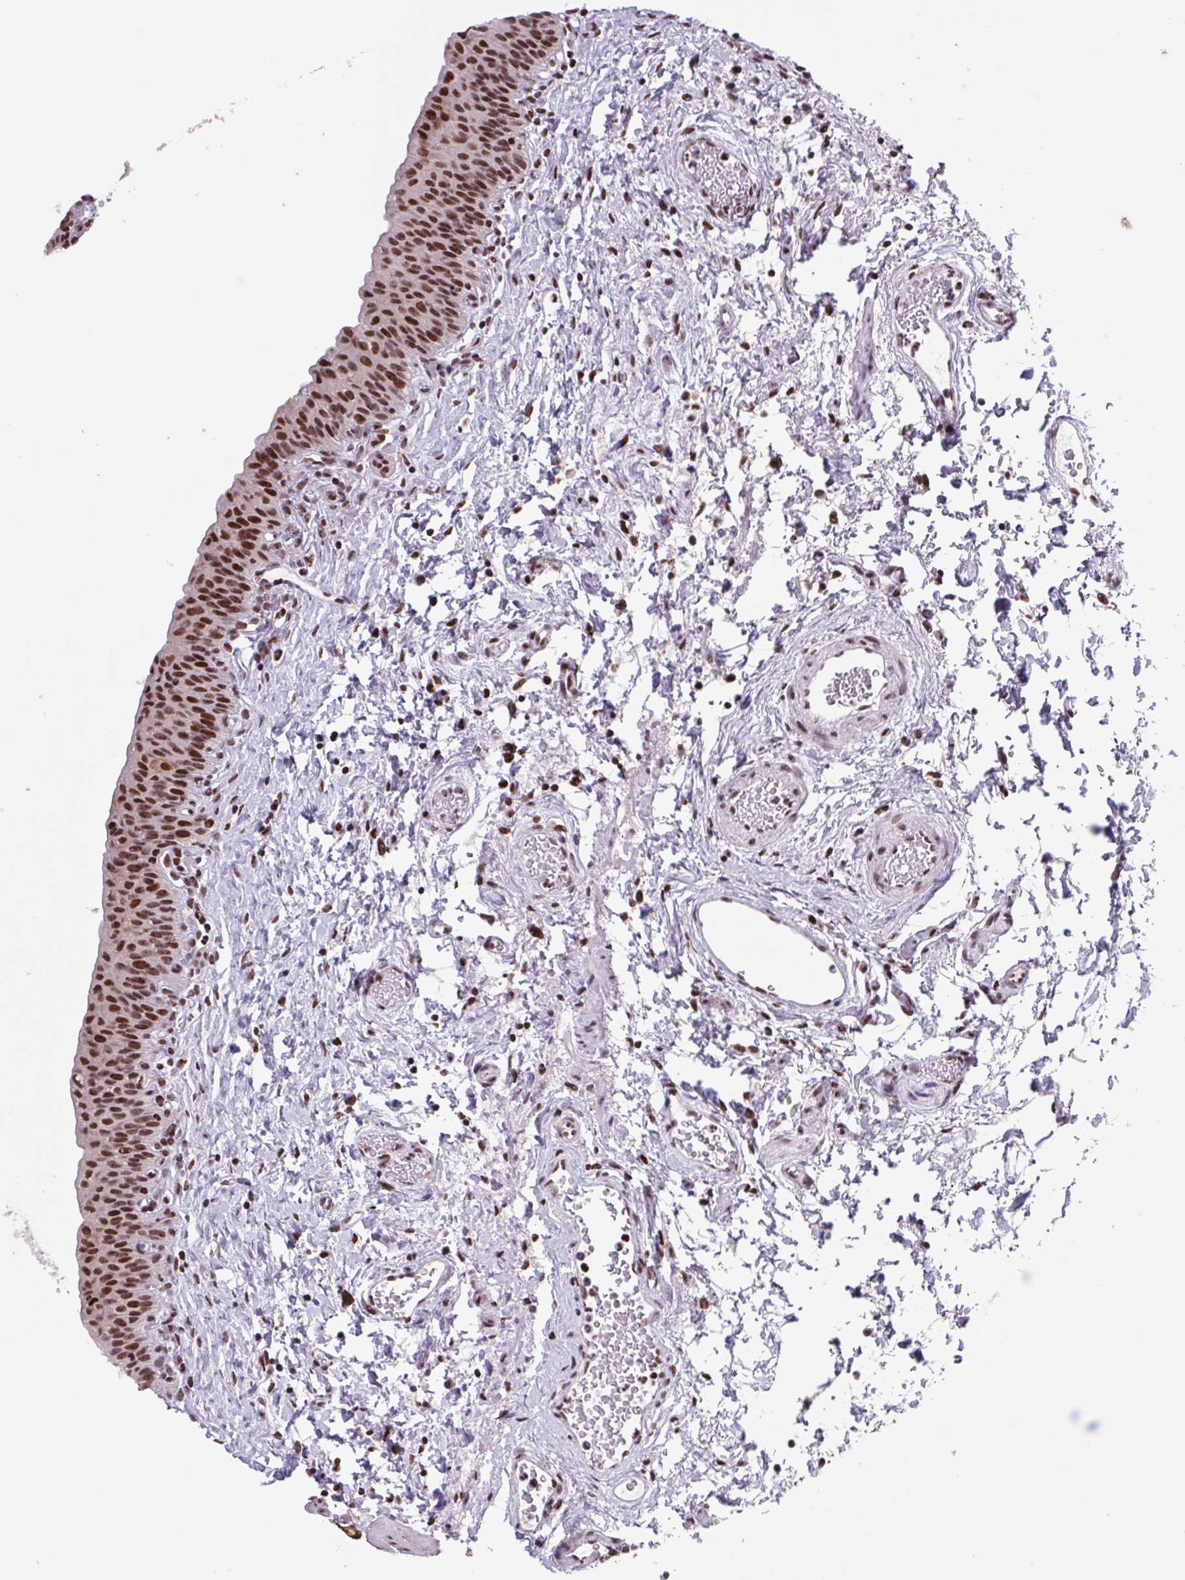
{"staining": {"intensity": "strong", "quantity": ">75%", "location": "nuclear"}, "tissue": "urinary bladder", "cell_type": "Urothelial cells", "image_type": "normal", "snomed": [{"axis": "morphology", "description": "Normal tissue, NOS"}, {"axis": "topography", "description": "Urinary bladder"}], "caption": "Urinary bladder stained with immunohistochemistry (IHC) demonstrates strong nuclear expression in approximately >75% of urothelial cells. Using DAB (brown) and hematoxylin (blue) stains, captured at high magnification using brightfield microscopy.", "gene": "LDLRAD4", "patient": {"sex": "male", "age": 56}}